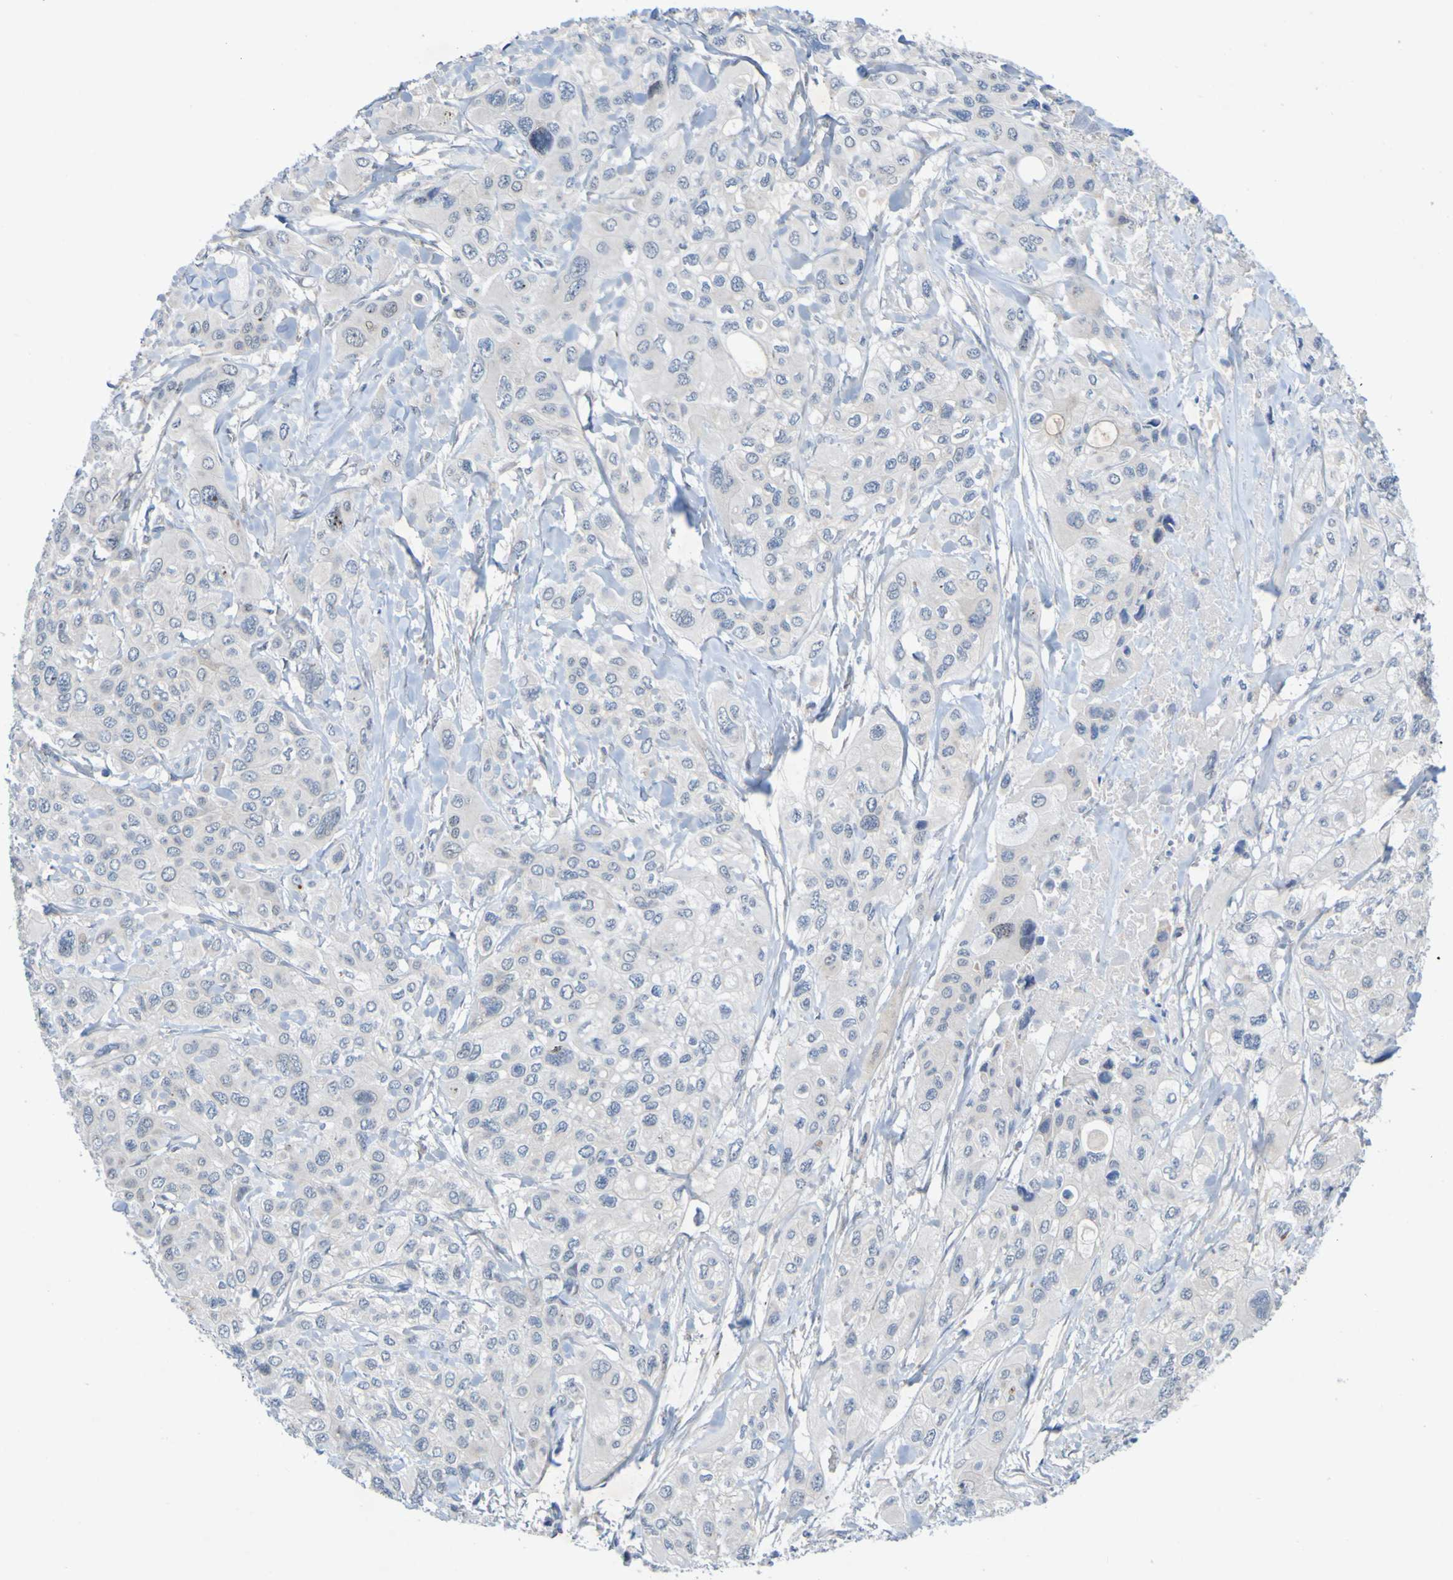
{"staining": {"intensity": "negative", "quantity": "none", "location": "none"}, "tissue": "pancreatic cancer", "cell_type": "Tumor cells", "image_type": "cancer", "snomed": [{"axis": "morphology", "description": "Adenocarcinoma, NOS"}, {"axis": "topography", "description": "Pancreas"}], "caption": "IHC photomicrograph of adenocarcinoma (pancreatic) stained for a protein (brown), which exhibits no staining in tumor cells. (Brightfield microscopy of DAB IHC at high magnification).", "gene": "LILRB5", "patient": {"sex": "male", "age": 73}}